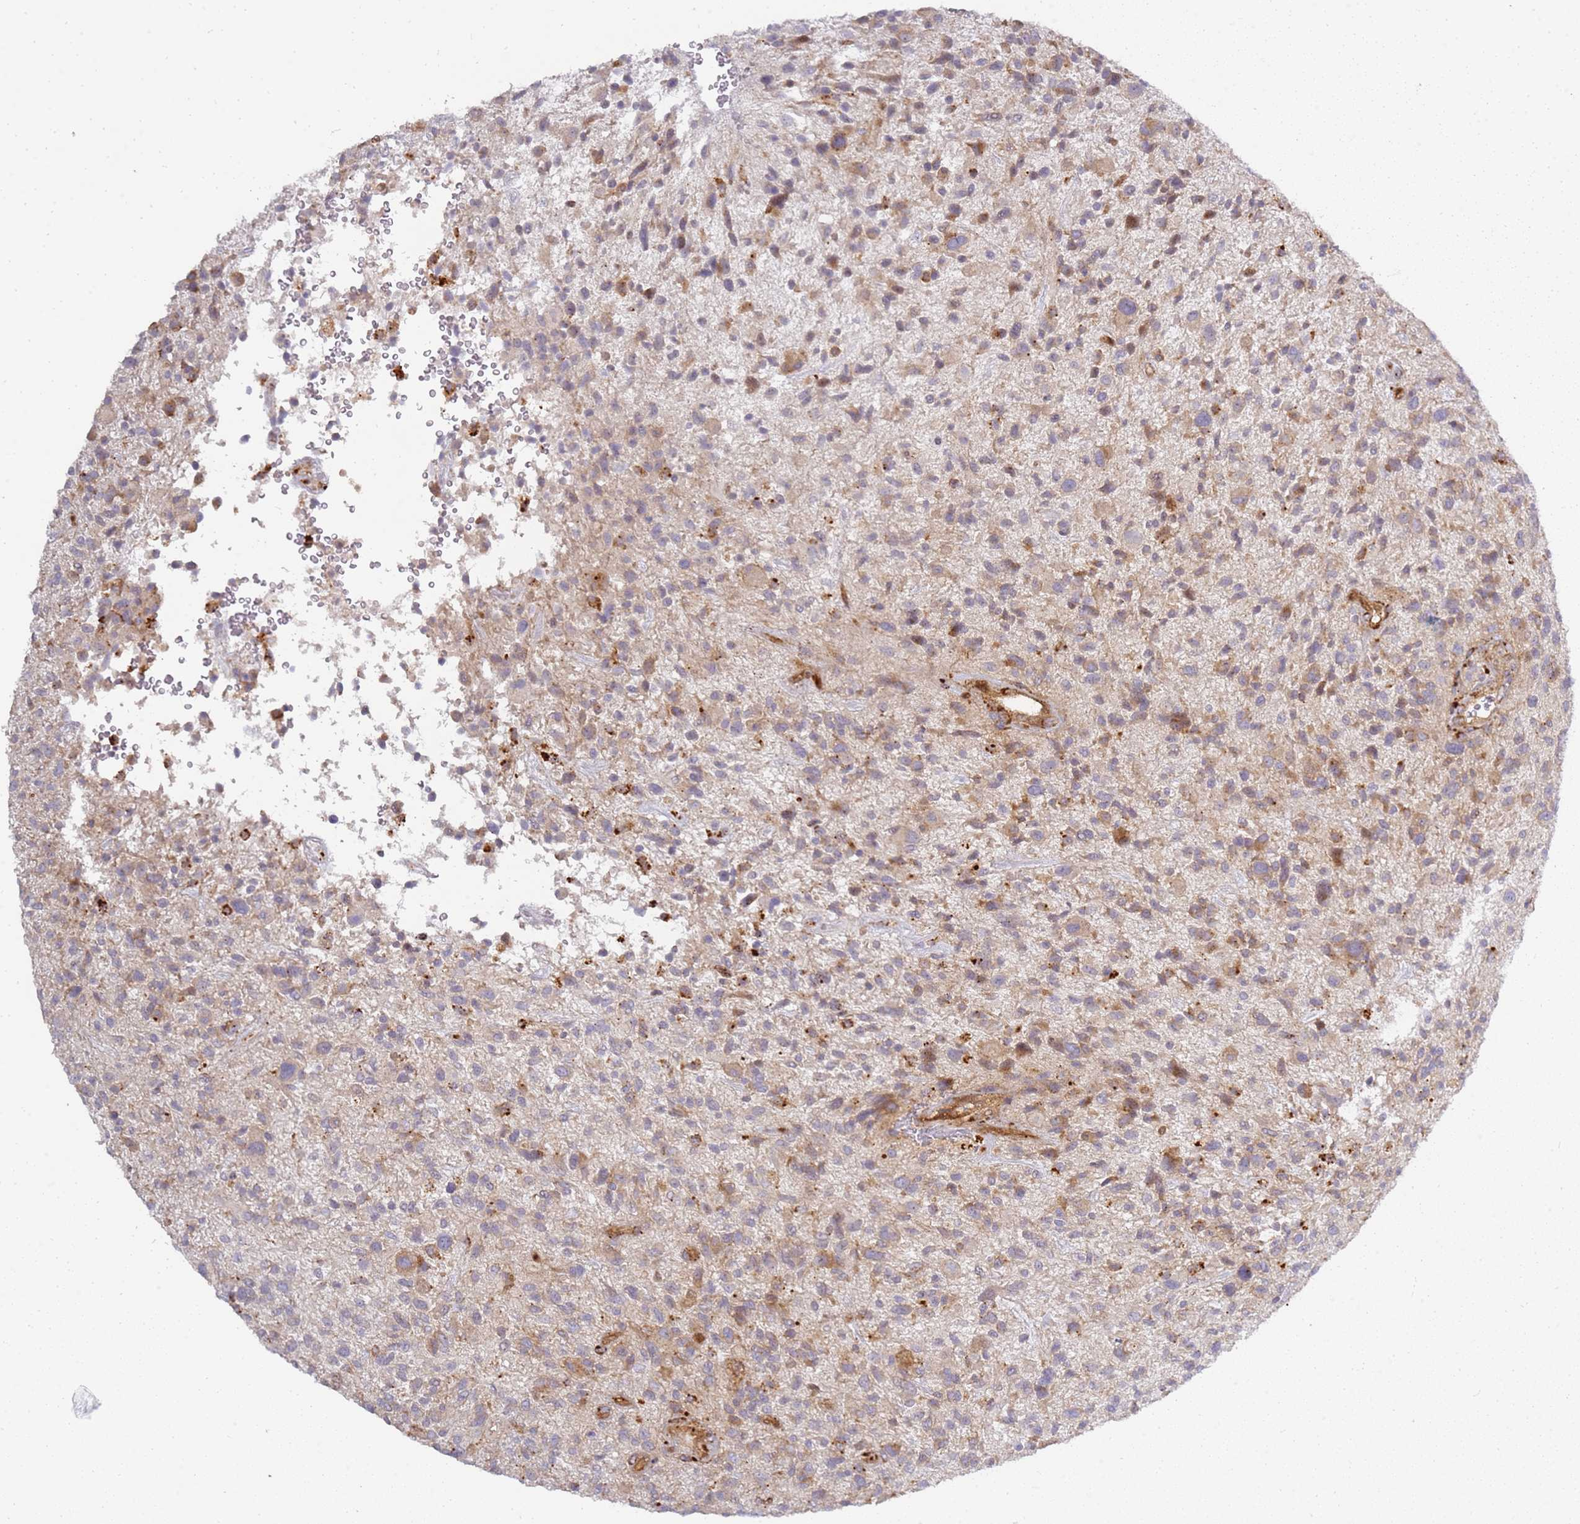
{"staining": {"intensity": "moderate", "quantity": "25%-75%", "location": "cytoplasmic/membranous"}, "tissue": "glioma", "cell_type": "Tumor cells", "image_type": "cancer", "snomed": [{"axis": "morphology", "description": "Glioma, malignant, High grade"}, {"axis": "topography", "description": "Brain"}], "caption": "Protein positivity by immunohistochemistry displays moderate cytoplasmic/membranous staining in approximately 25%-75% of tumor cells in glioma.", "gene": "GRAP", "patient": {"sex": "male", "age": 47}}